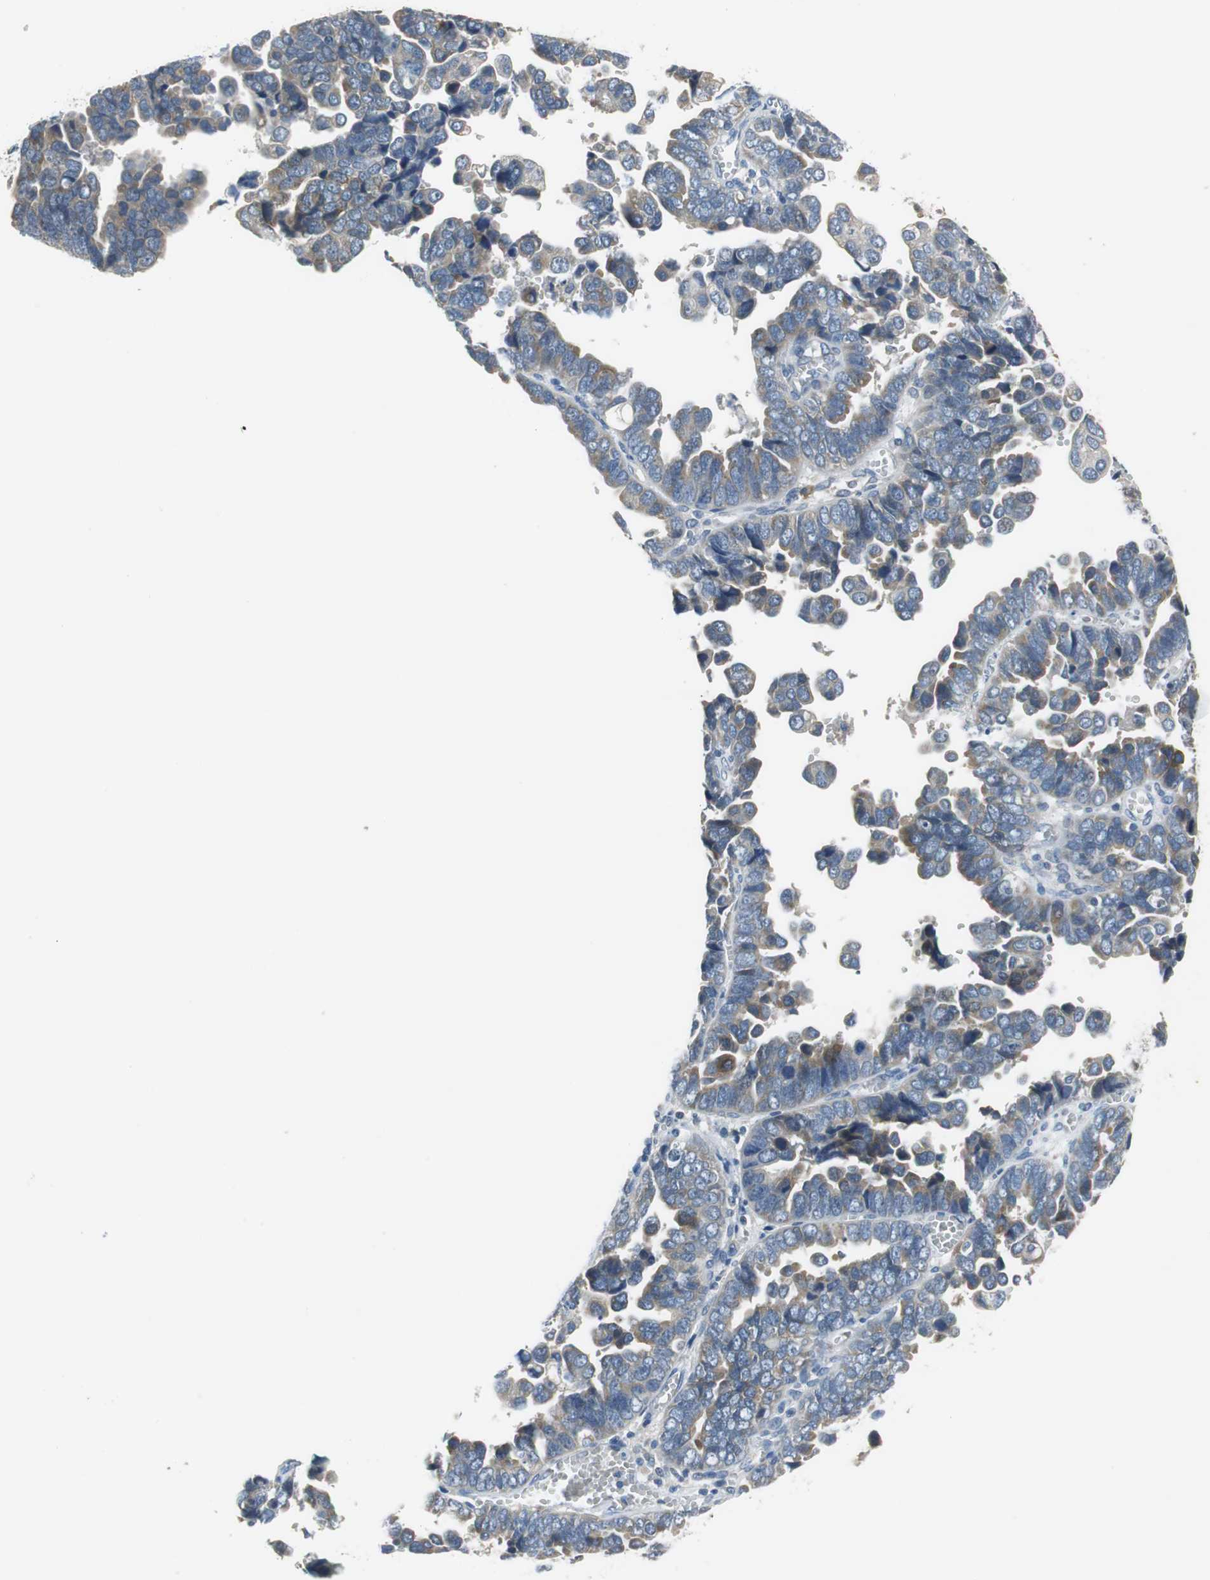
{"staining": {"intensity": "weak", "quantity": ">75%", "location": "cytoplasmic/membranous"}, "tissue": "endometrial cancer", "cell_type": "Tumor cells", "image_type": "cancer", "snomed": [{"axis": "morphology", "description": "Adenocarcinoma, NOS"}, {"axis": "topography", "description": "Endometrium"}], "caption": "Protein analysis of adenocarcinoma (endometrial) tissue reveals weak cytoplasmic/membranous positivity in approximately >75% of tumor cells.", "gene": "FADS2", "patient": {"sex": "female", "age": 75}}